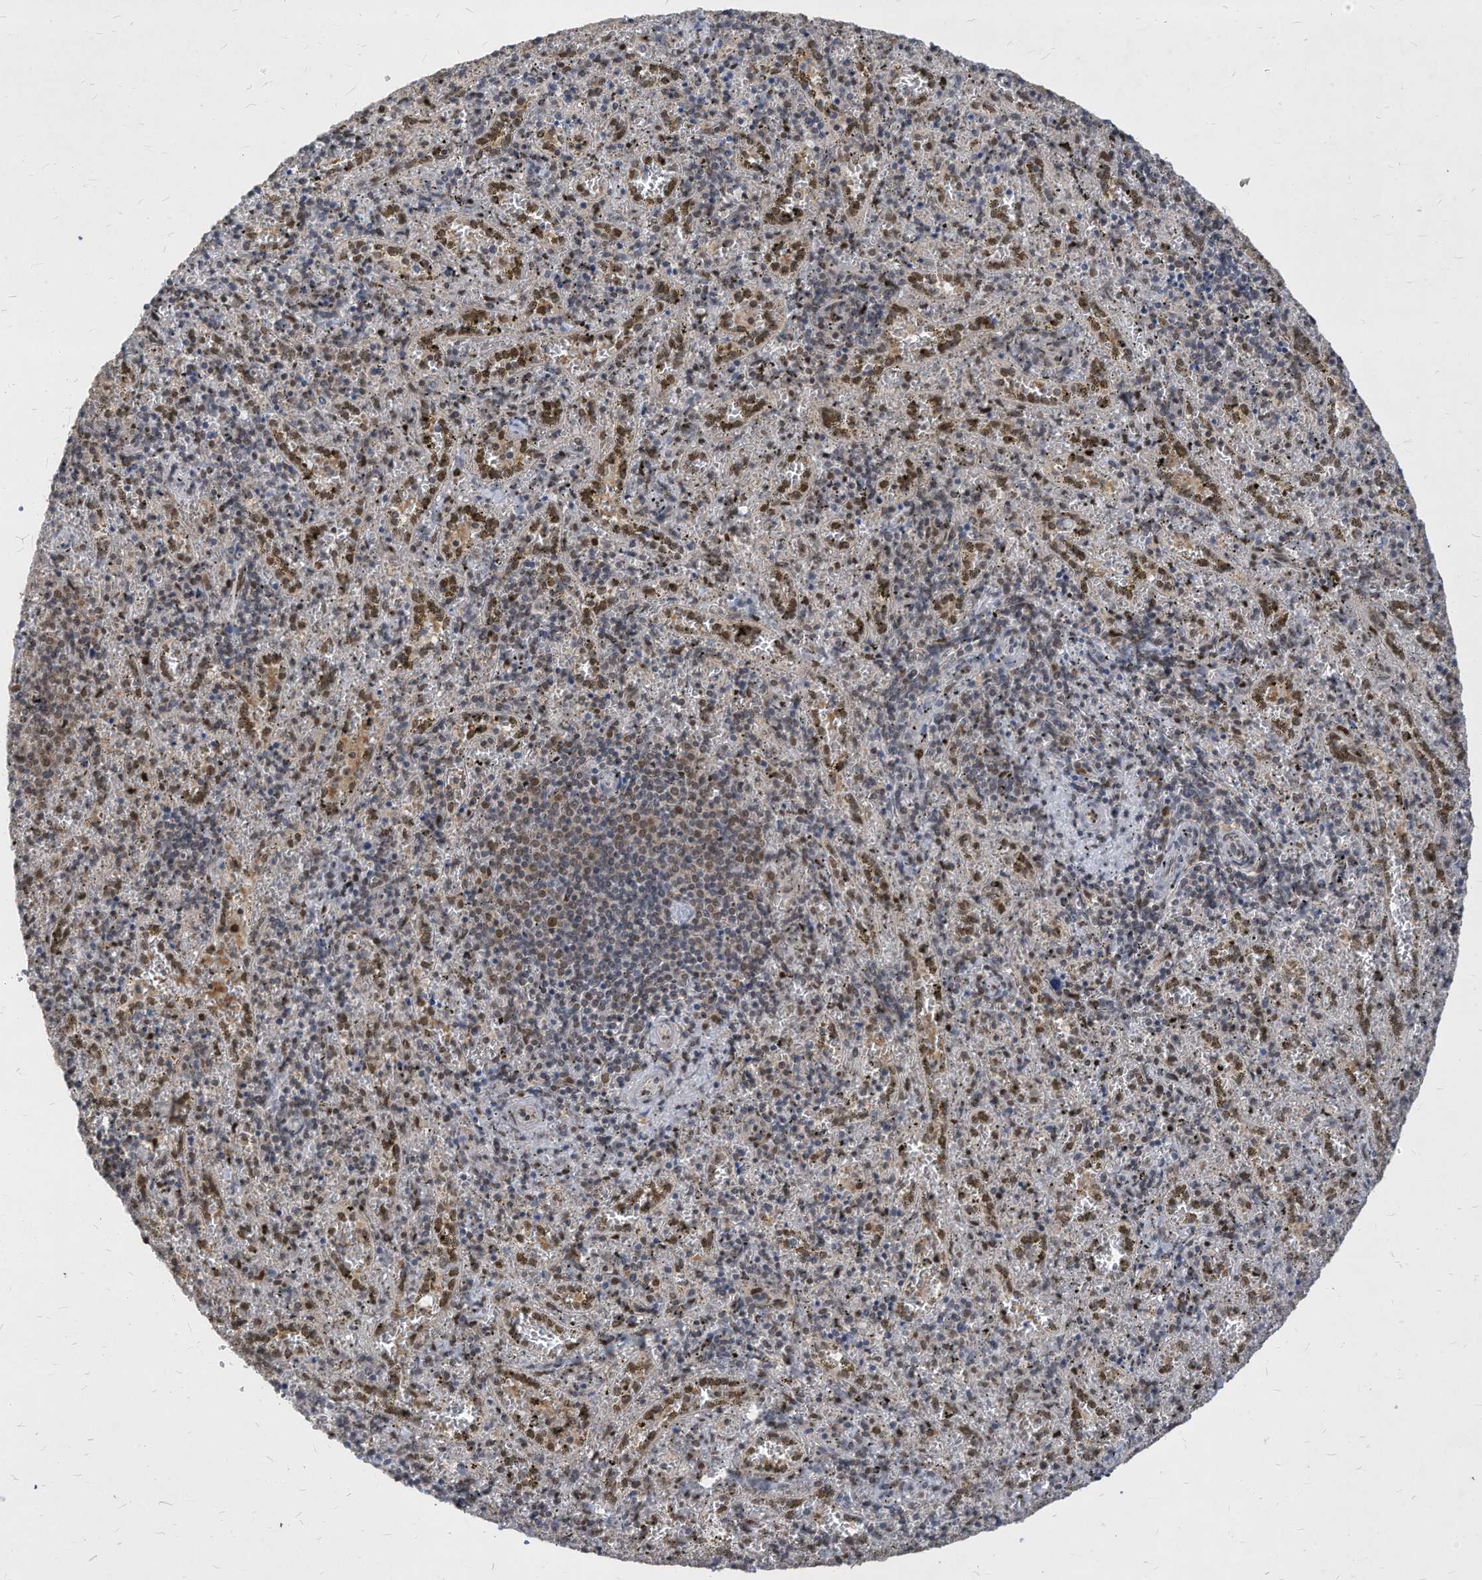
{"staining": {"intensity": "weak", "quantity": "<25%", "location": "nuclear"}, "tissue": "spleen", "cell_type": "Cells in red pulp", "image_type": "normal", "snomed": [{"axis": "morphology", "description": "Normal tissue, NOS"}, {"axis": "topography", "description": "Spleen"}], "caption": "Protein analysis of unremarkable spleen shows no significant positivity in cells in red pulp.", "gene": "KPNB1", "patient": {"sex": "male", "age": 11}}